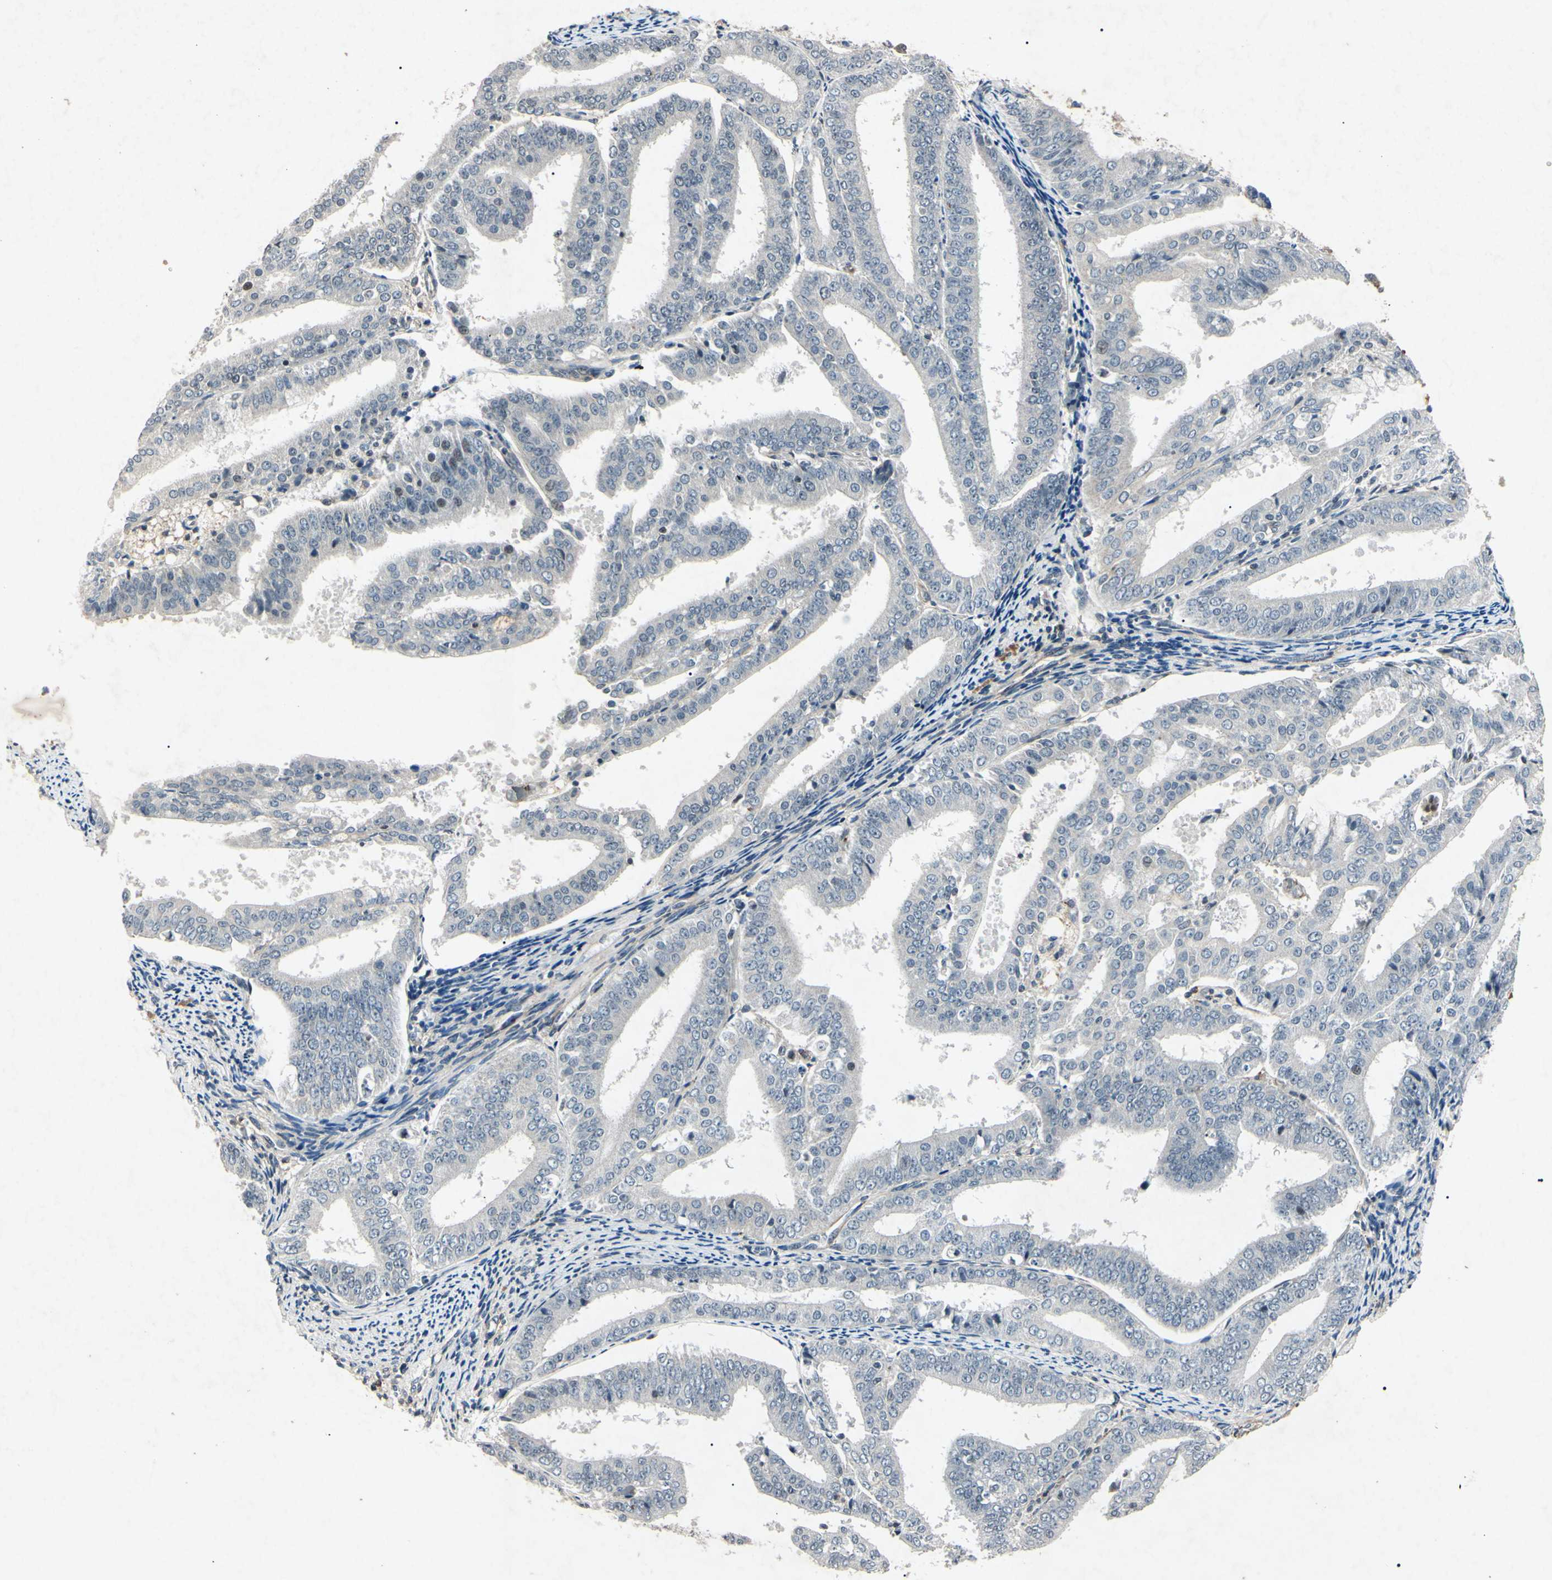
{"staining": {"intensity": "negative", "quantity": "none", "location": "none"}, "tissue": "endometrial cancer", "cell_type": "Tumor cells", "image_type": "cancer", "snomed": [{"axis": "morphology", "description": "Adenocarcinoma, NOS"}, {"axis": "topography", "description": "Endometrium"}], "caption": "The photomicrograph exhibits no staining of tumor cells in endometrial adenocarcinoma.", "gene": "AEBP1", "patient": {"sex": "female", "age": 63}}